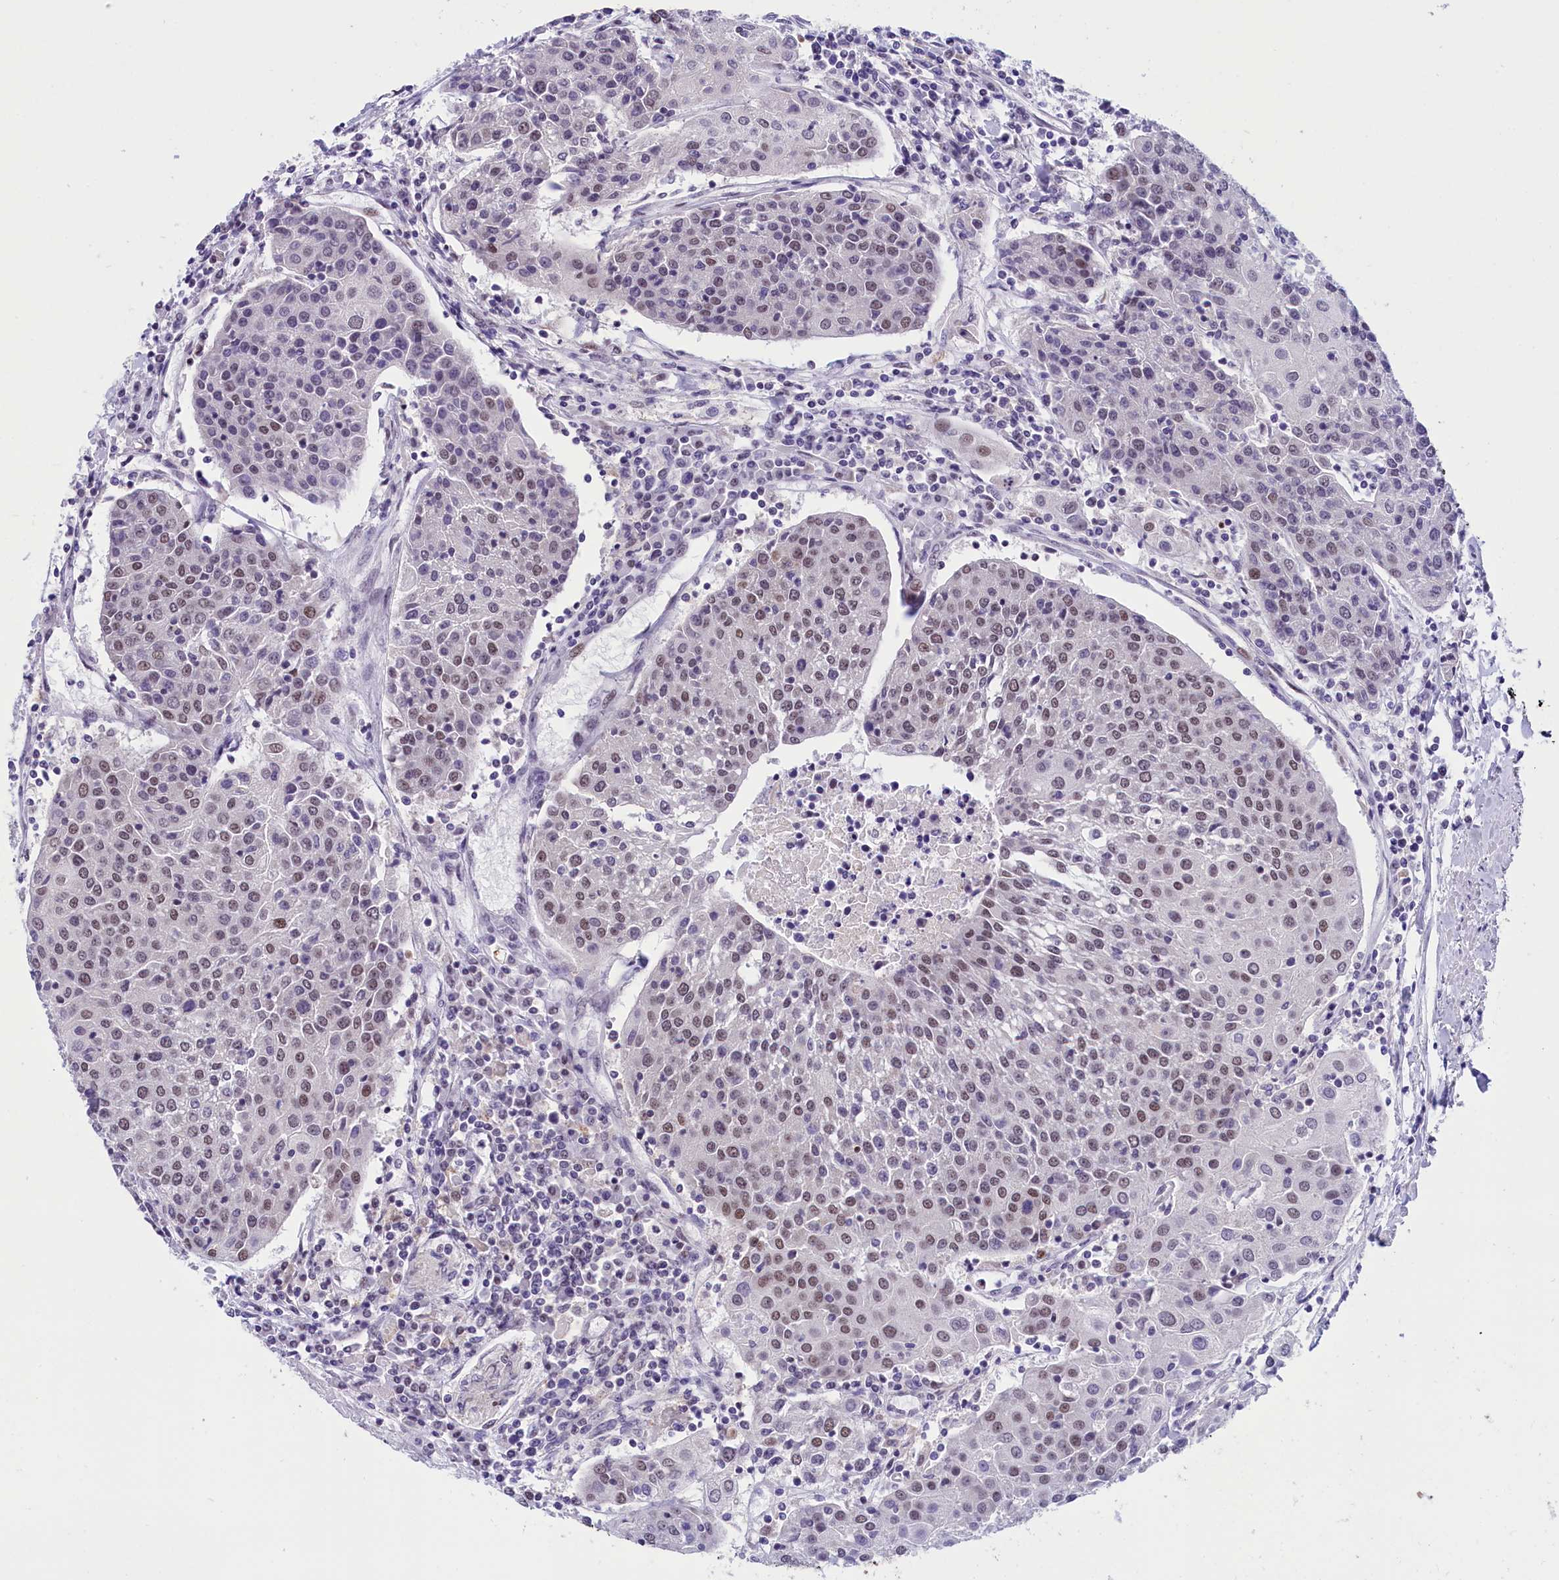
{"staining": {"intensity": "weak", "quantity": "25%-75%", "location": "nuclear"}, "tissue": "urothelial cancer", "cell_type": "Tumor cells", "image_type": "cancer", "snomed": [{"axis": "morphology", "description": "Urothelial carcinoma, High grade"}, {"axis": "topography", "description": "Urinary bladder"}], "caption": "A photomicrograph showing weak nuclear expression in approximately 25%-75% of tumor cells in high-grade urothelial carcinoma, as visualized by brown immunohistochemical staining.", "gene": "CDYL2", "patient": {"sex": "female", "age": 85}}